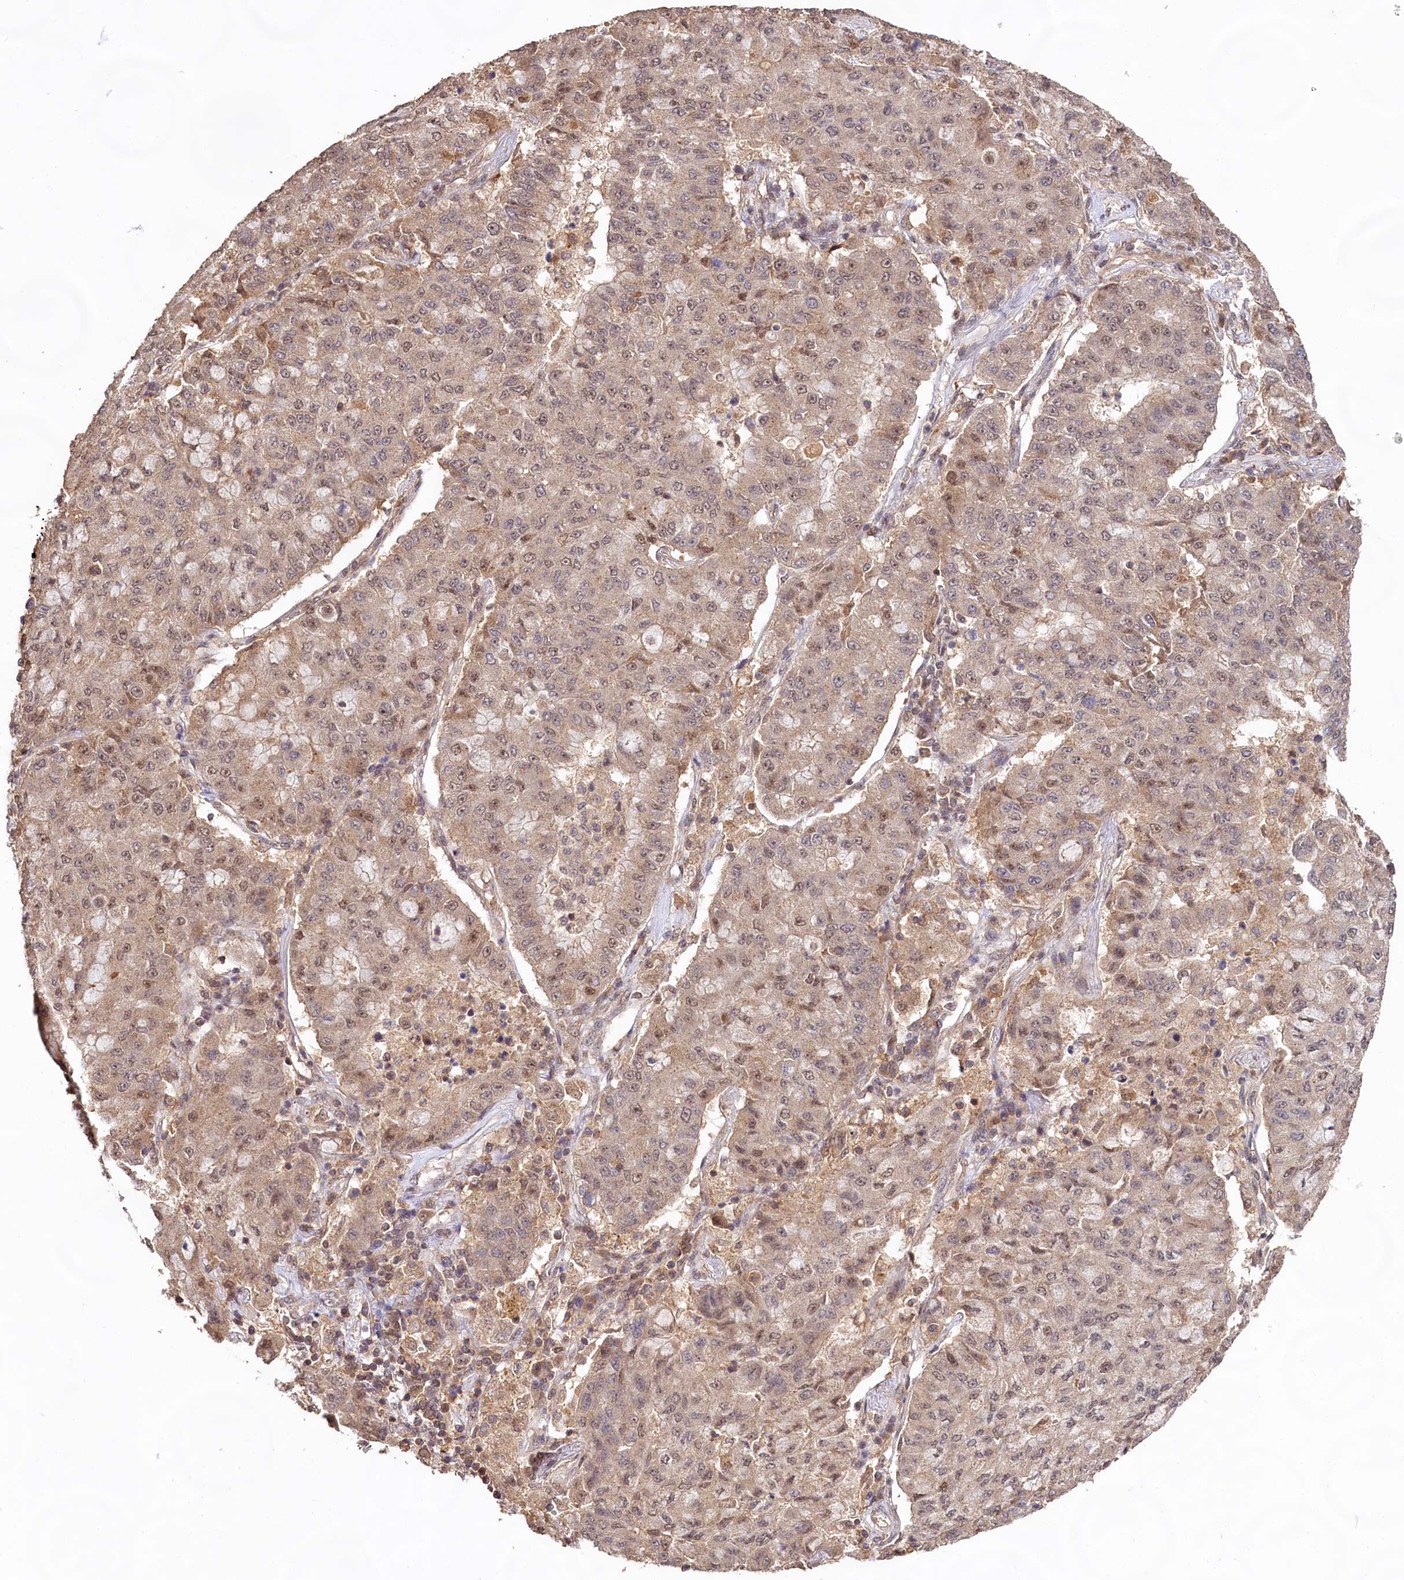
{"staining": {"intensity": "weak", "quantity": ">75%", "location": "nuclear"}, "tissue": "lung cancer", "cell_type": "Tumor cells", "image_type": "cancer", "snomed": [{"axis": "morphology", "description": "Squamous cell carcinoma, NOS"}, {"axis": "topography", "description": "Lung"}], "caption": "This image shows lung squamous cell carcinoma stained with immunohistochemistry to label a protein in brown. The nuclear of tumor cells show weak positivity for the protein. Nuclei are counter-stained blue.", "gene": "RRP8", "patient": {"sex": "male", "age": 74}}